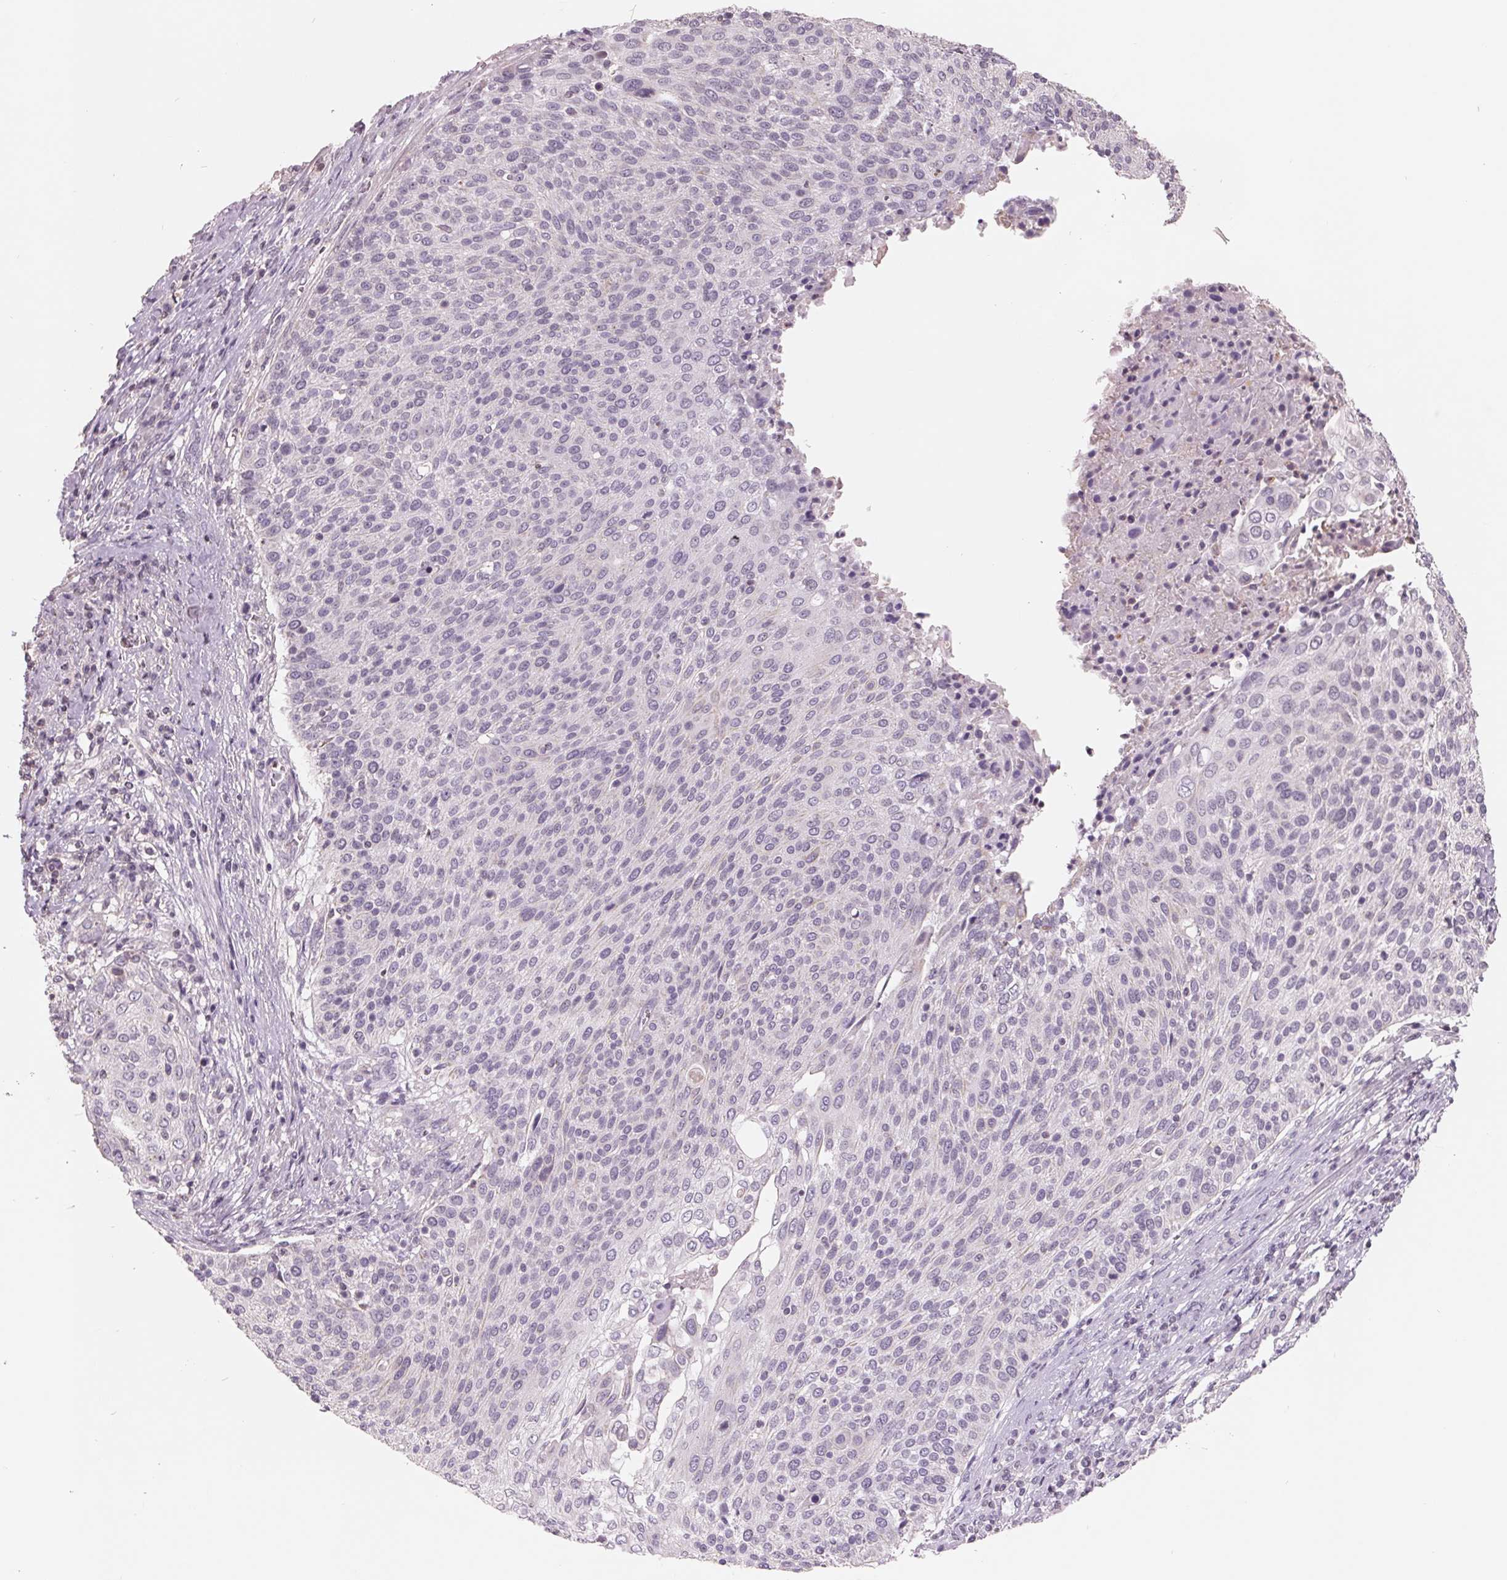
{"staining": {"intensity": "negative", "quantity": "none", "location": "none"}, "tissue": "cervical cancer", "cell_type": "Tumor cells", "image_type": "cancer", "snomed": [{"axis": "morphology", "description": "Squamous cell carcinoma, NOS"}, {"axis": "topography", "description": "Cervix"}], "caption": "Tumor cells show no significant staining in cervical cancer.", "gene": "FTCD", "patient": {"sex": "female", "age": 31}}